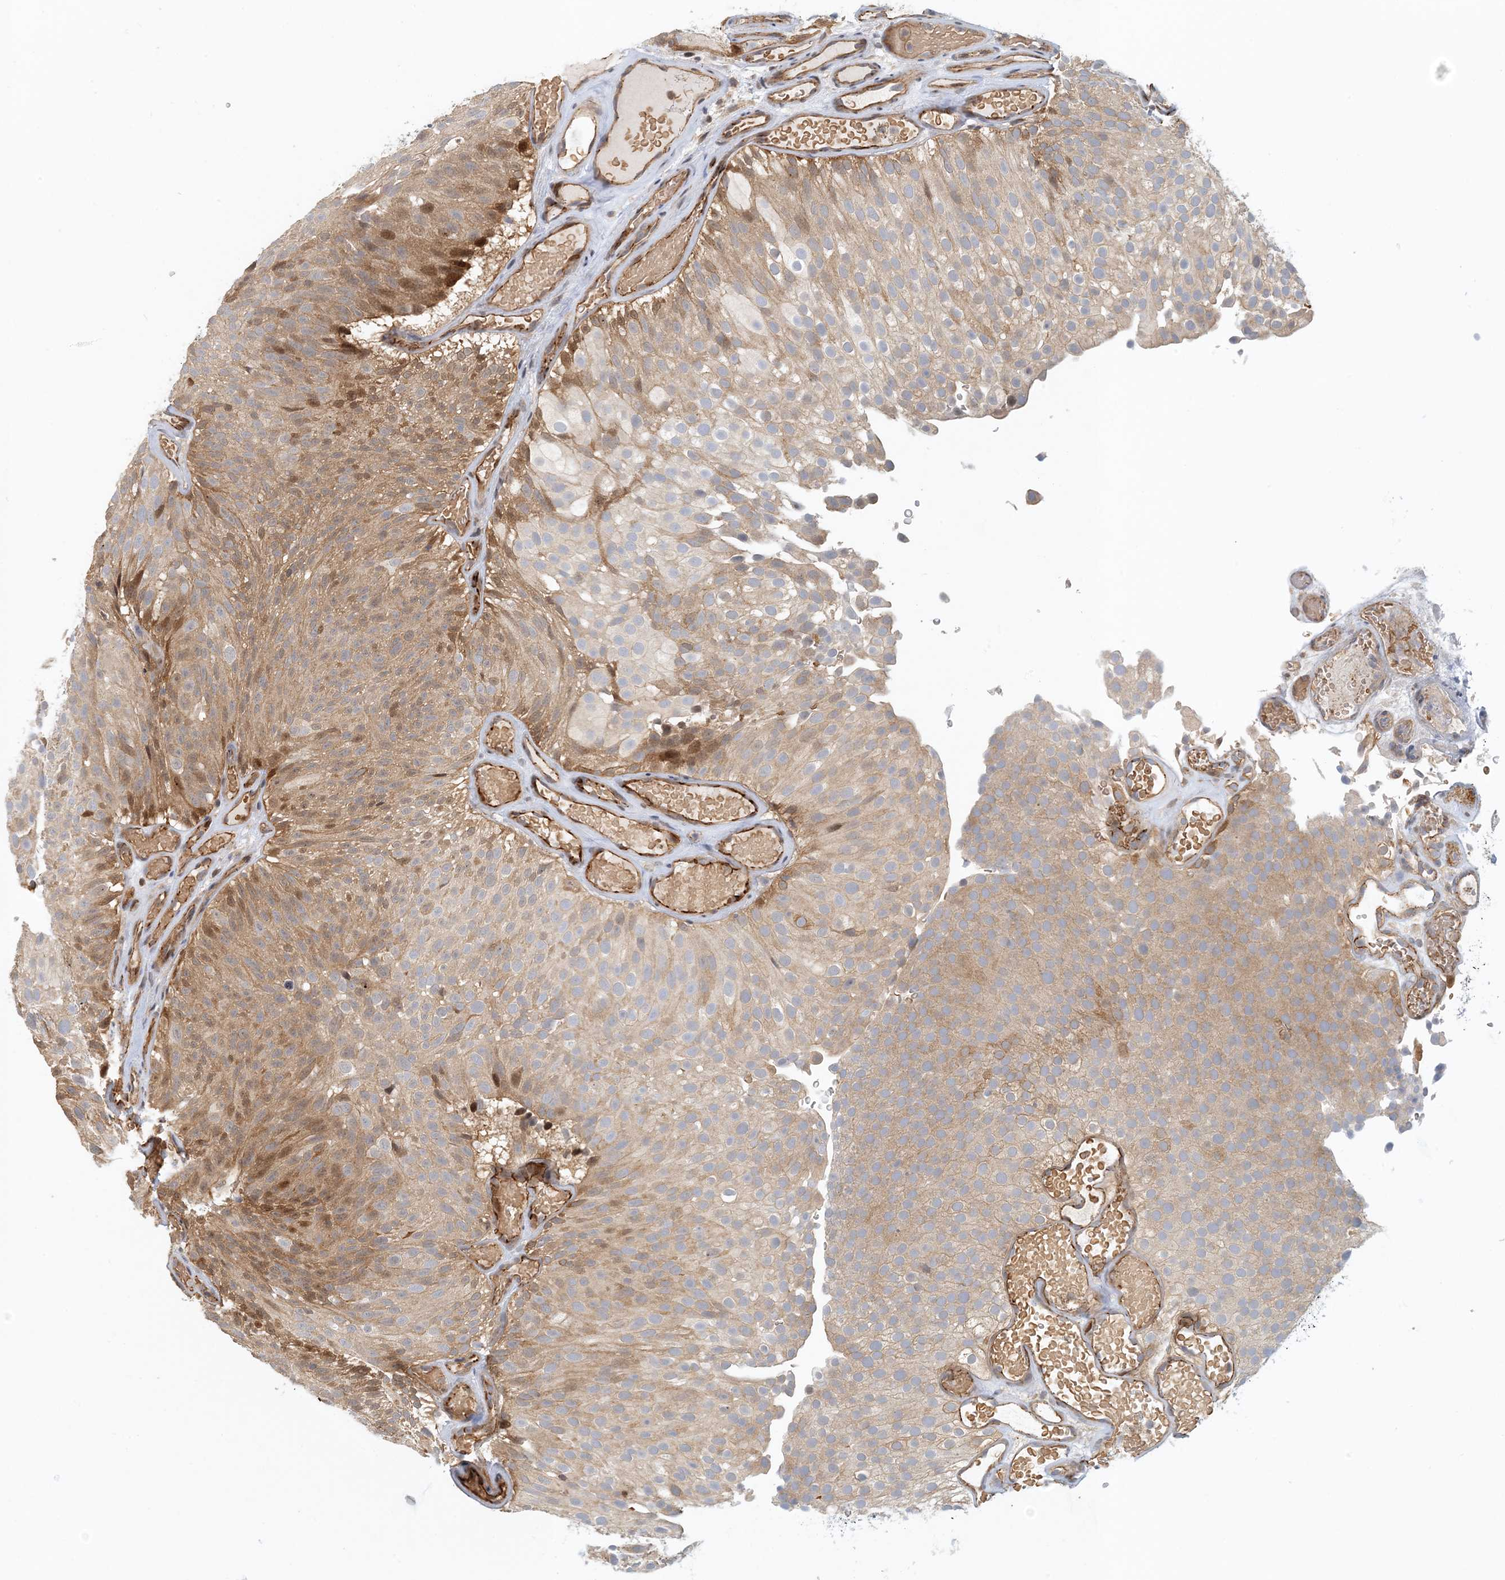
{"staining": {"intensity": "moderate", "quantity": "<25%", "location": "cytoplasmic/membranous,nuclear"}, "tissue": "urothelial cancer", "cell_type": "Tumor cells", "image_type": "cancer", "snomed": [{"axis": "morphology", "description": "Urothelial carcinoma, Low grade"}, {"axis": "topography", "description": "Urinary bladder"}], "caption": "Immunohistochemistry (IHC) (DAB (3,3'-diaminobenzidine)) staining of human urothelial cancer exhibits moderate cytoplasmic/membranous and nuclear protein staining in approximately <25% of tumor cells.", "gene": "MAPKBP1", "patient": {"sex": "male", "age": 78}}